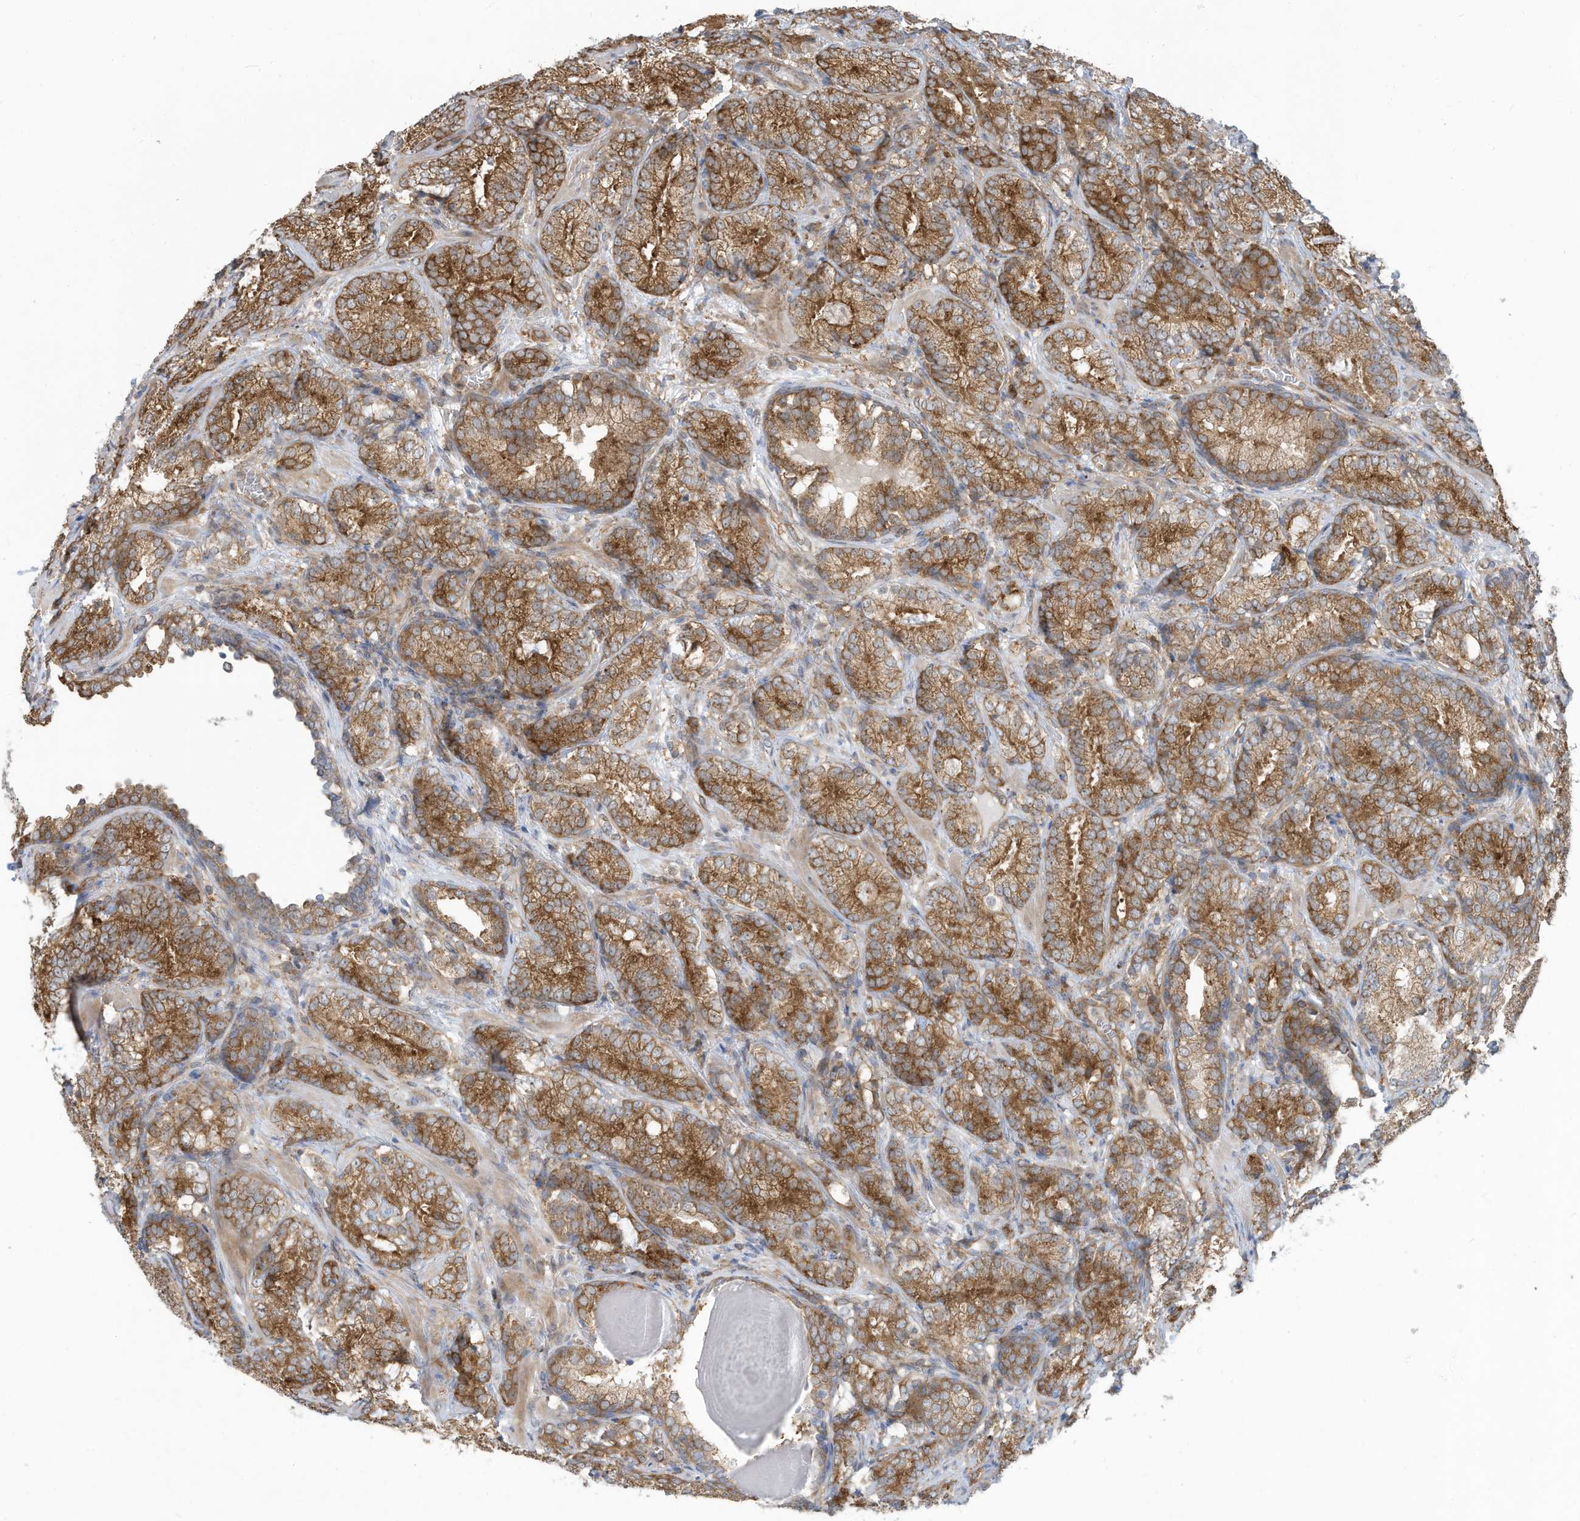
{"staining": {"intensity": "moderate", "quantity": ">75%", "location": "cytoplasmic/membranous"}, "tissue": "prostate cancer", "cell_type": "Tumor cells", "image_type": "cancer", "snomed": [{"axis": "morphology", "description": "Adenocarcinoma, High grade"}, {"axis": "topography", "description": "Prostate"}], "caption": "Immunohistochemistry (IHC) staining of prostate cancer (adenocarcinoma (high-grade)), which exhibits medium levels of moderate cytoplasmic/membranous expression in about >75% of tumor cells indicating moderate cytoplasmic/membranous protein expression. The staining was performed using DAB (brown) for protein detection and nuclei were counterstained in hematoxylin (blue).", "gene": "USE1", "patient": {"sex": "male", "age": 66}}